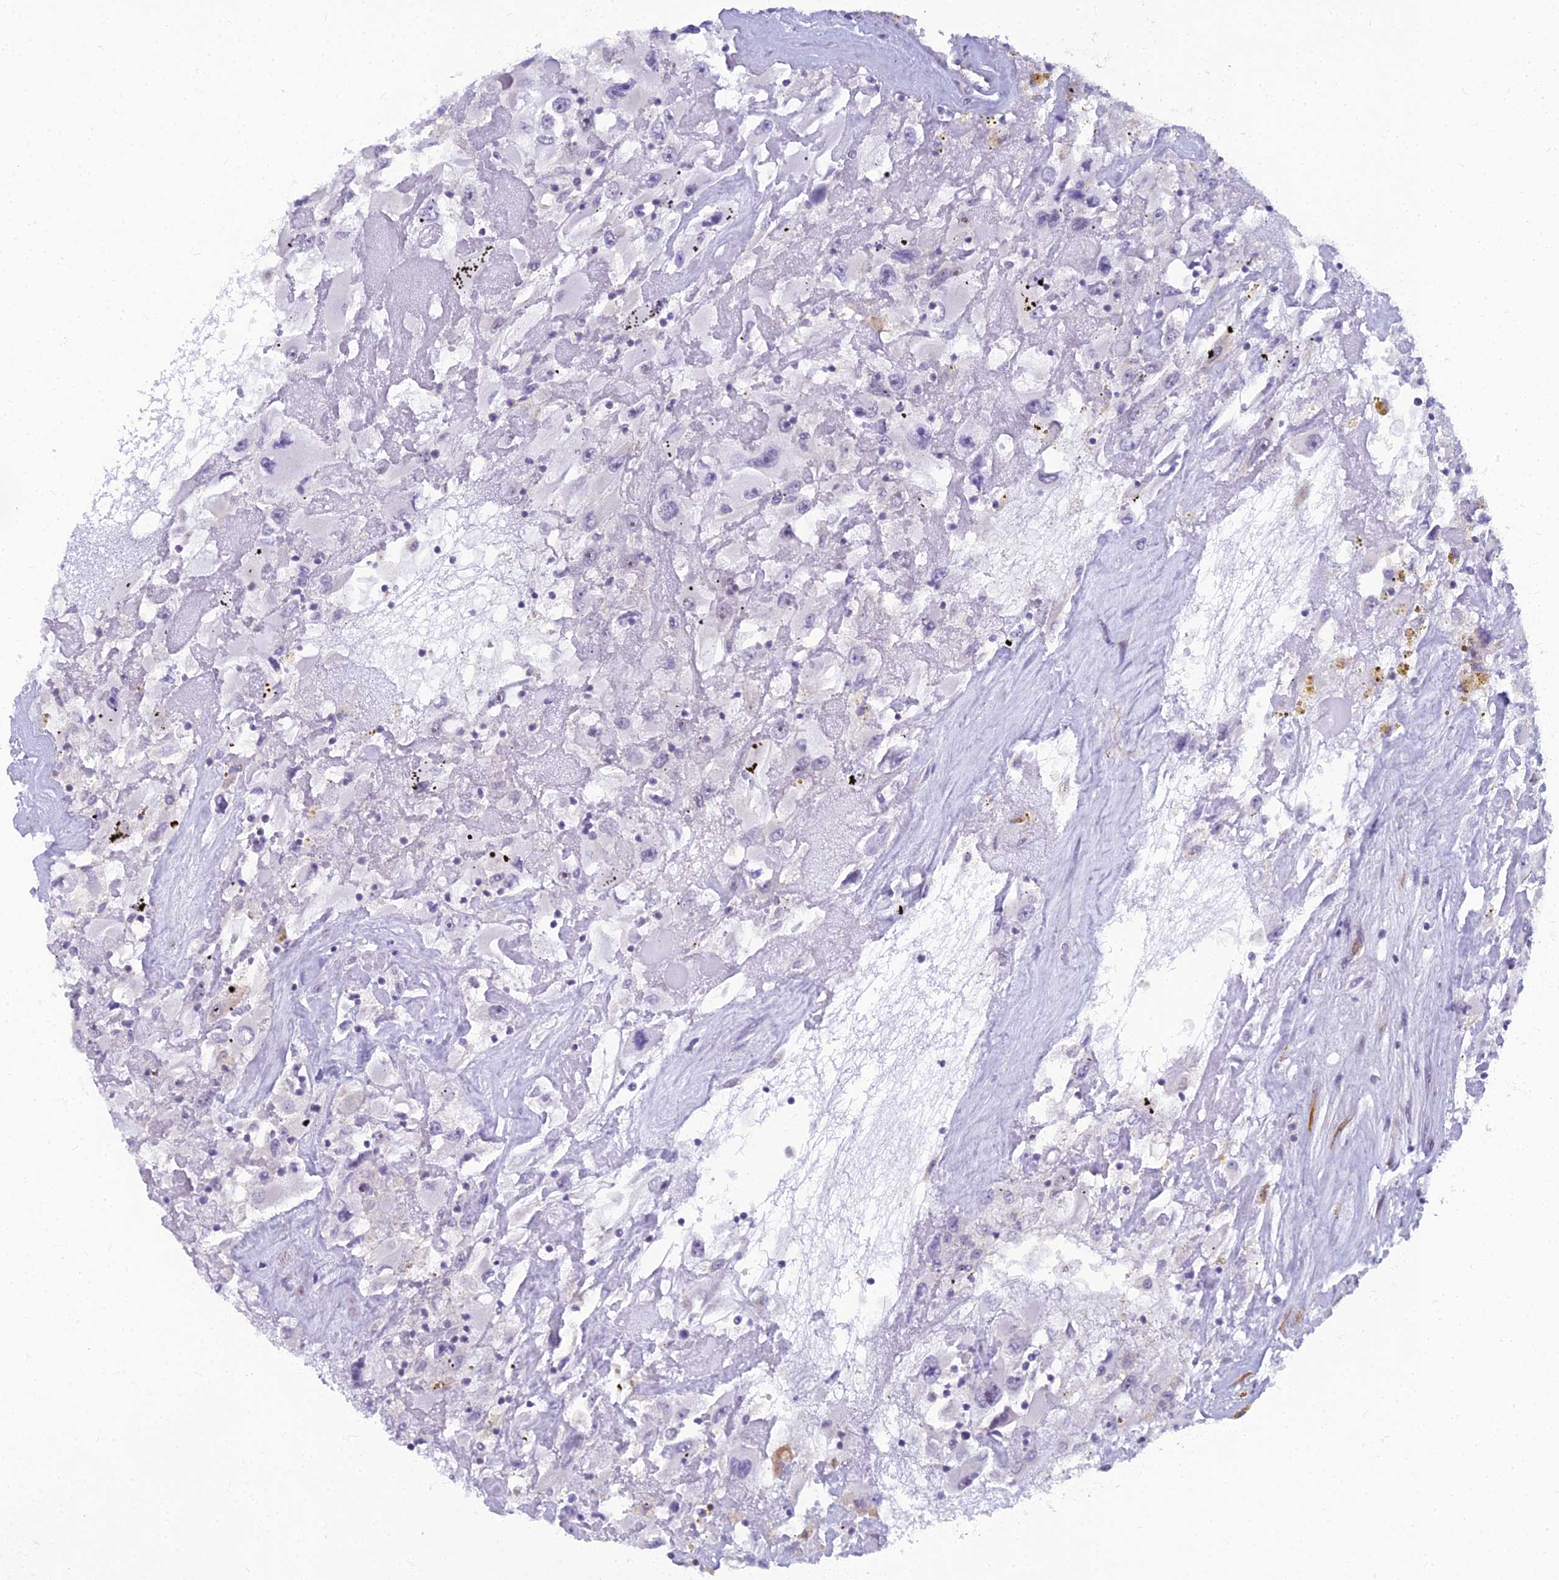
{"staining": {"intensity": "negative", "quantity": "none", "location": "none"}, "tissue": "renal cancer", "cell_type": "Tumor cells", "image_type": "cancer", "snomed": [{"axis": "morphology", "description": "Adenocarcinoma, NOS"}, {"axis": "topography", "description": "Kidney"}], "caption": "A micrograph of human renal cancer (adenocarcinoma) is negative for staining in tumor cells.", "gene": "RGL3", "patient": {"sex": "female", "age": 52}}